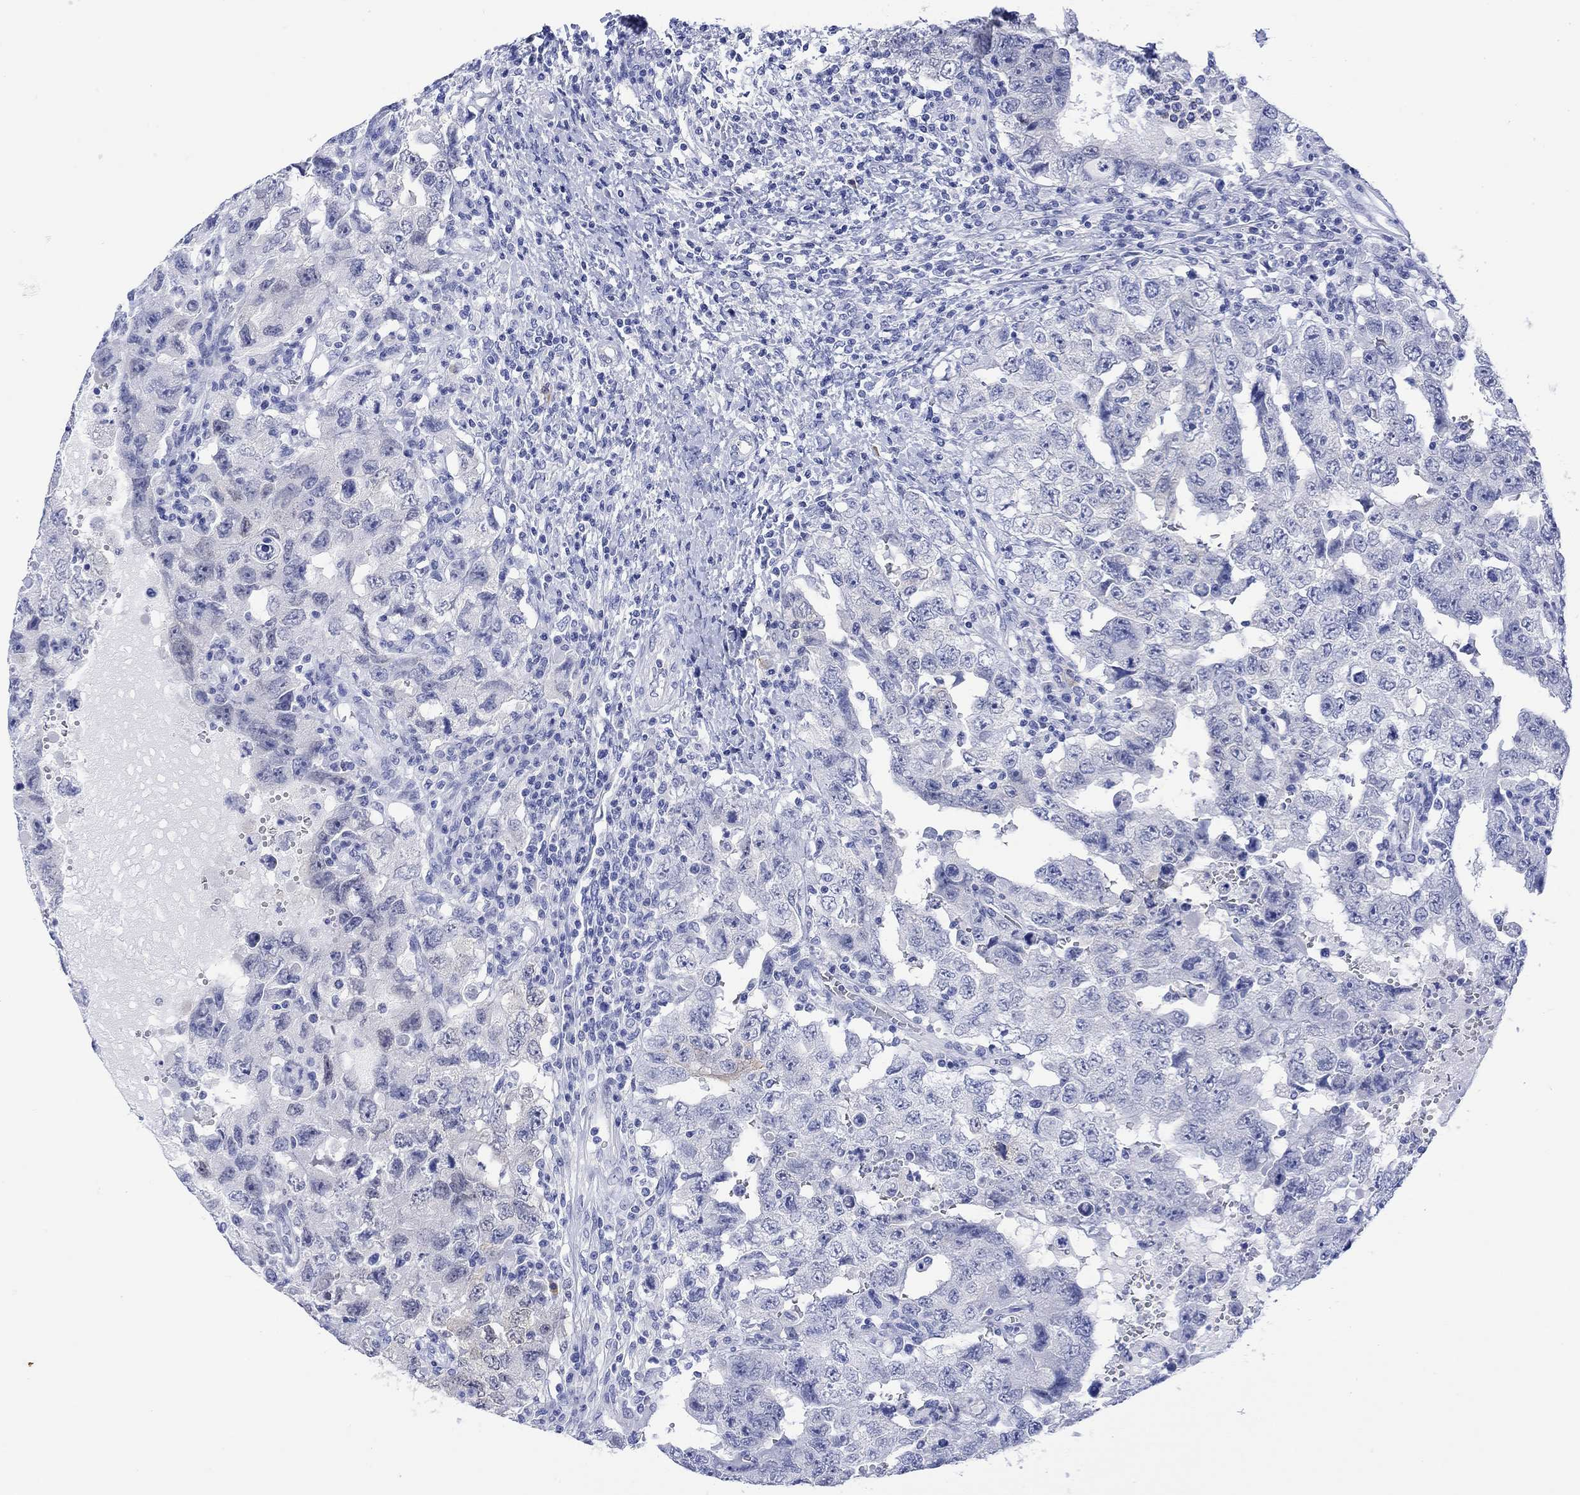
{"staining": {"intensity": "negative", "quantity": "none", "location": "none"}, "tissue": "testis cancer", "cell_type": "Tumor cells", "image_type": "cancer", "snomed": [{"axis": "morphology", "description": "Carcinoma, Embryonal, NOS"}, {"axis": "topography", "description": "Testis"}], "caption": "A high-resolution micrograph shows IHC staining of testis cancer (embryonal carcinoma), which displays no significant positivity in tumor cells. The staining is performed using DAB (3,3'-diaminobenzidine) brown chromogen with nuclei counter-stained in using hematoxylin.", "gene": "MSI1", "patient": {"sex": "male", "age": 26}}